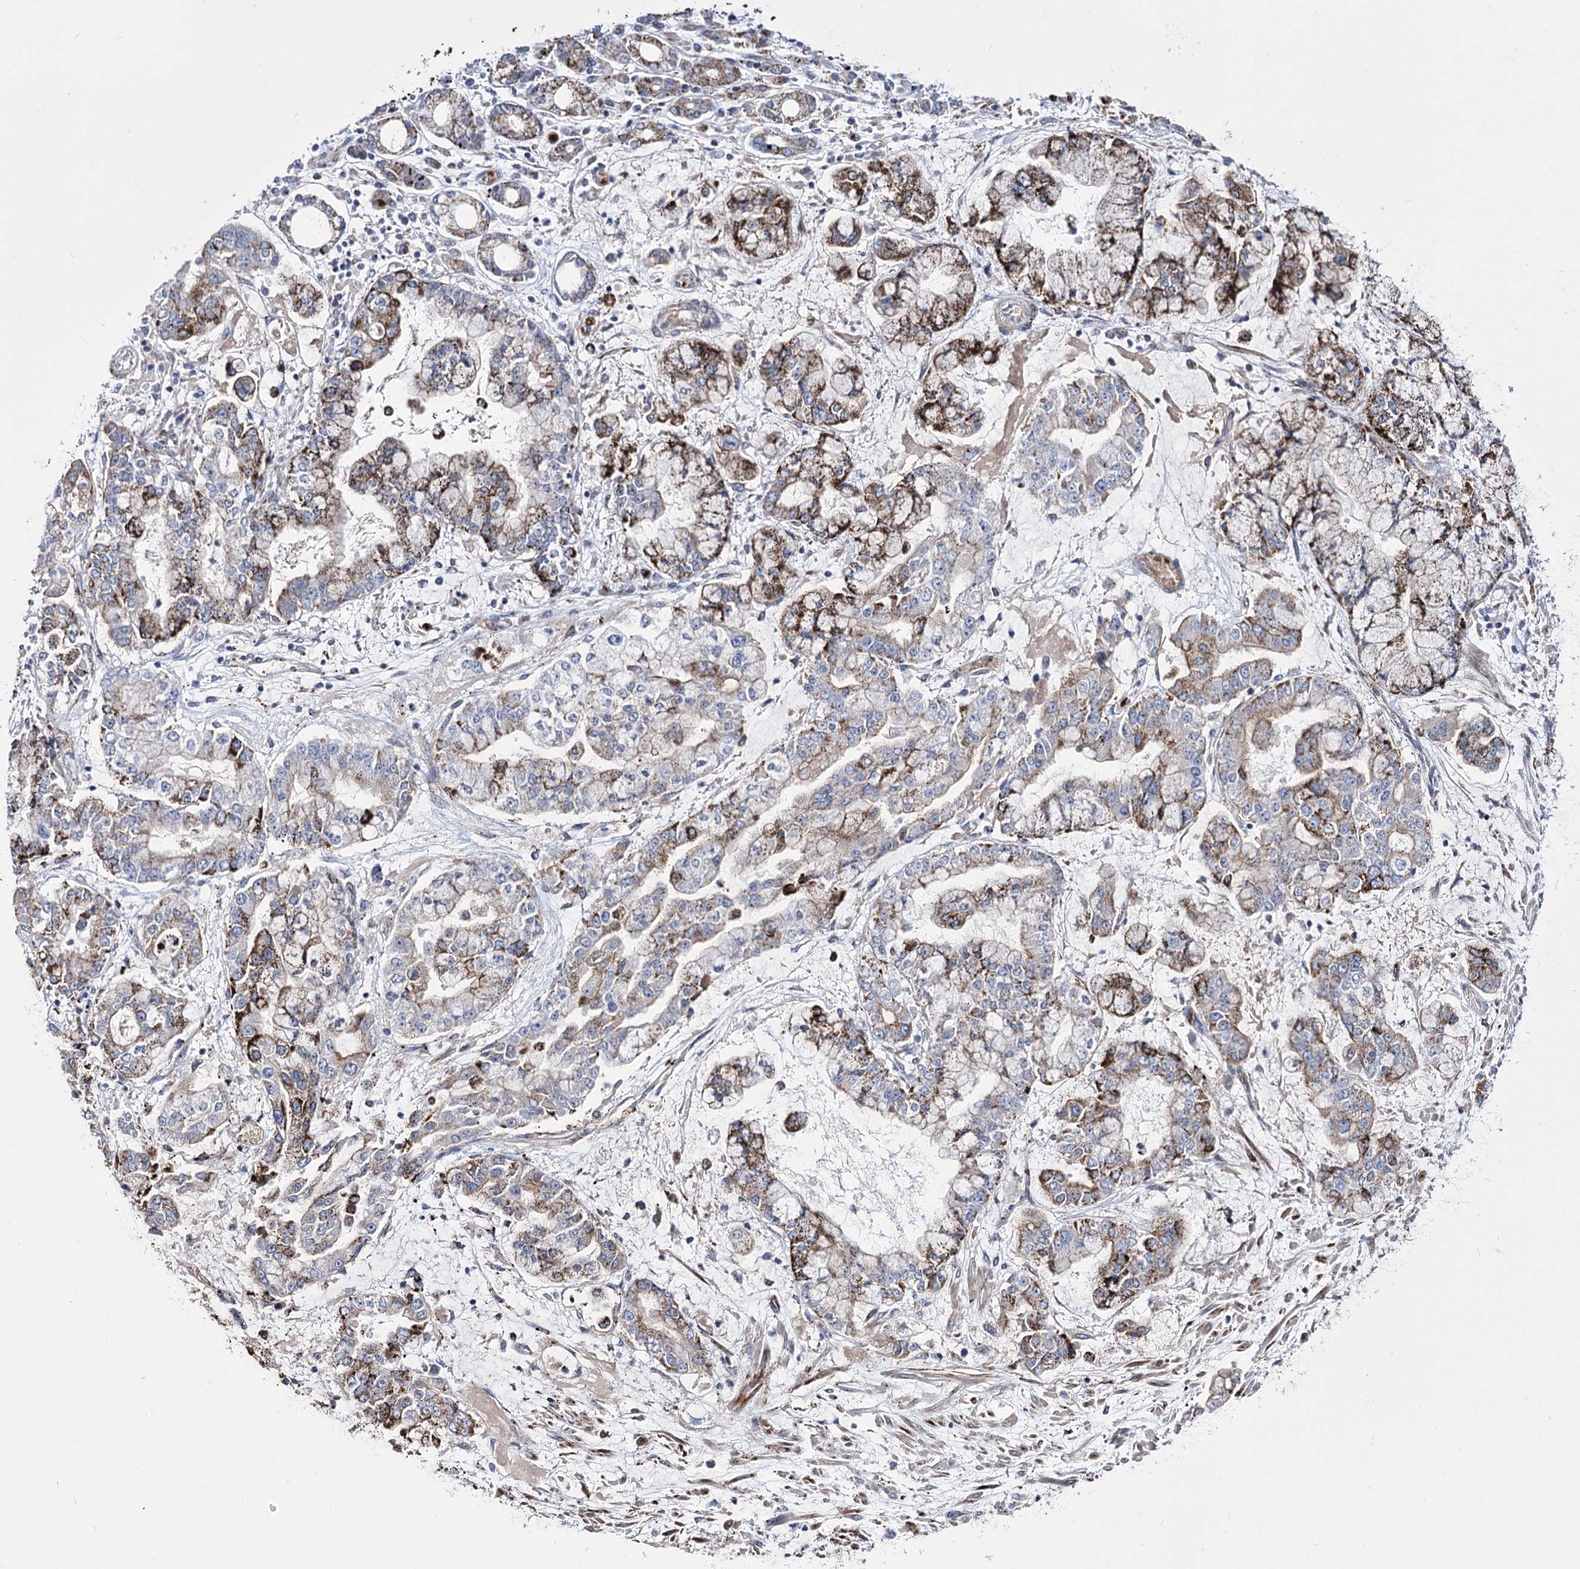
{"staining": {"intensity": "moderate", "quantity": "25%-75%", "location": "cytoplasmic/membranous"}, "tissue": "stomach cancer", "cell_type": "Tumor cells", "image_type": "cancer", "snomed": [{"axis": "morphology", "description": "Normal tissue, NOS"}, {"axis": "morphology", "description": "Adenocarcinoma, NOS"}, {"axis": "topography", "description": "Stomach, upper"}, {"axis": "topography", "description": "Stomach"}], "caption": "An IHC photomicrograph of neoplastic tissue is shown. Protein staining in brown highlights moderate cytoplasmic/membranous positivity in adenocarcinoma (stomach) within tumor cells.", "gene": "OSBPL5", "patient": {"sex": "male", "age": 76}}